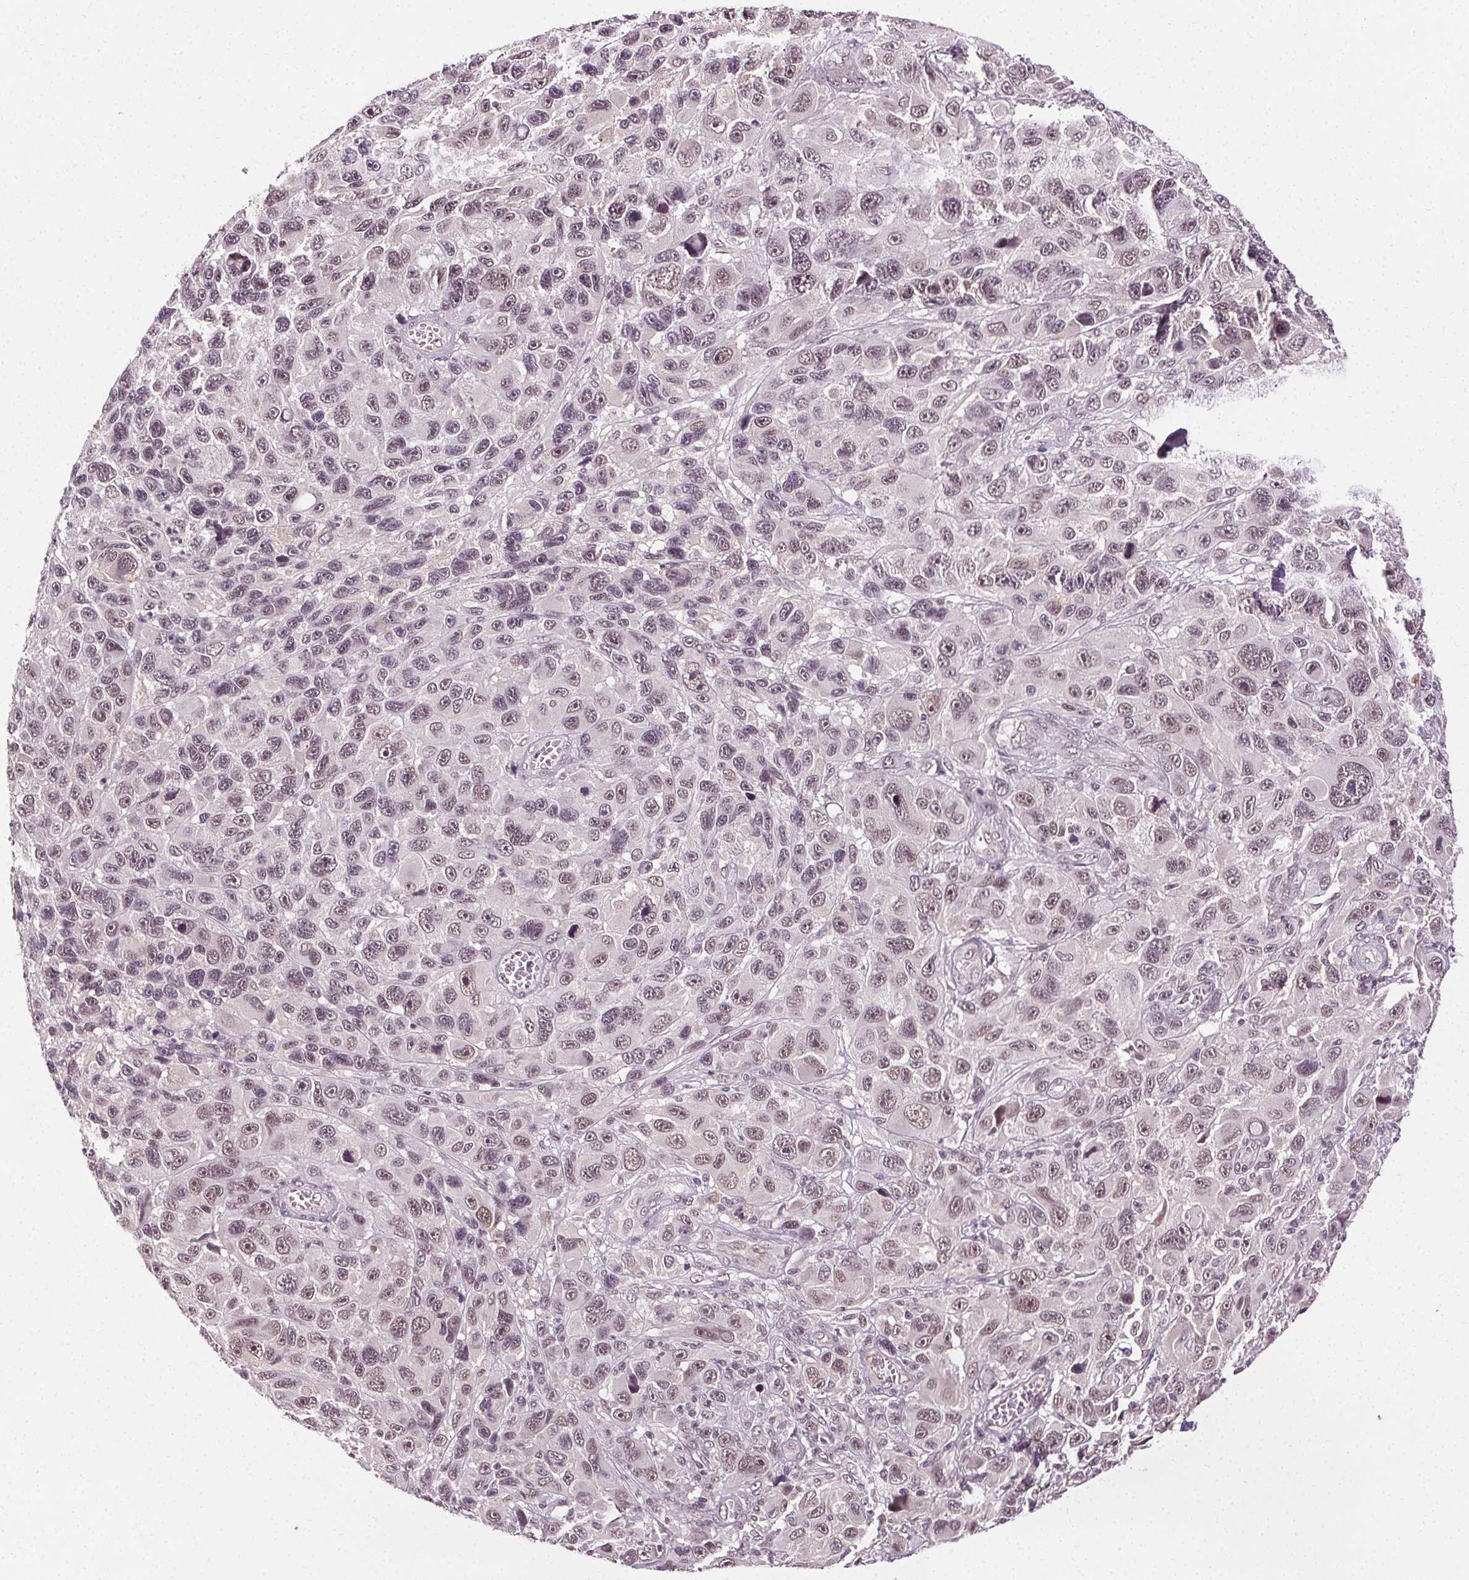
{"staining": {"intensity": "moderate", "quantity": ">75%", "location": "nuclear"}, "tissue": "melanoma", "cell_type": "Tumor cells", "image_type": "cancer", "snomed": [{"axis": "morphology", "description": "Malignant melanoma, NOS"}, {"axis": "topography", "description": "Skin"}], "caption": "This is an image of immunohistochemistry staining of malignant melanoma, which shows moderate expression in the nuclear of tumor cells.", "gene": "MED6", "patient": {"sex": "male", "age": 53}}